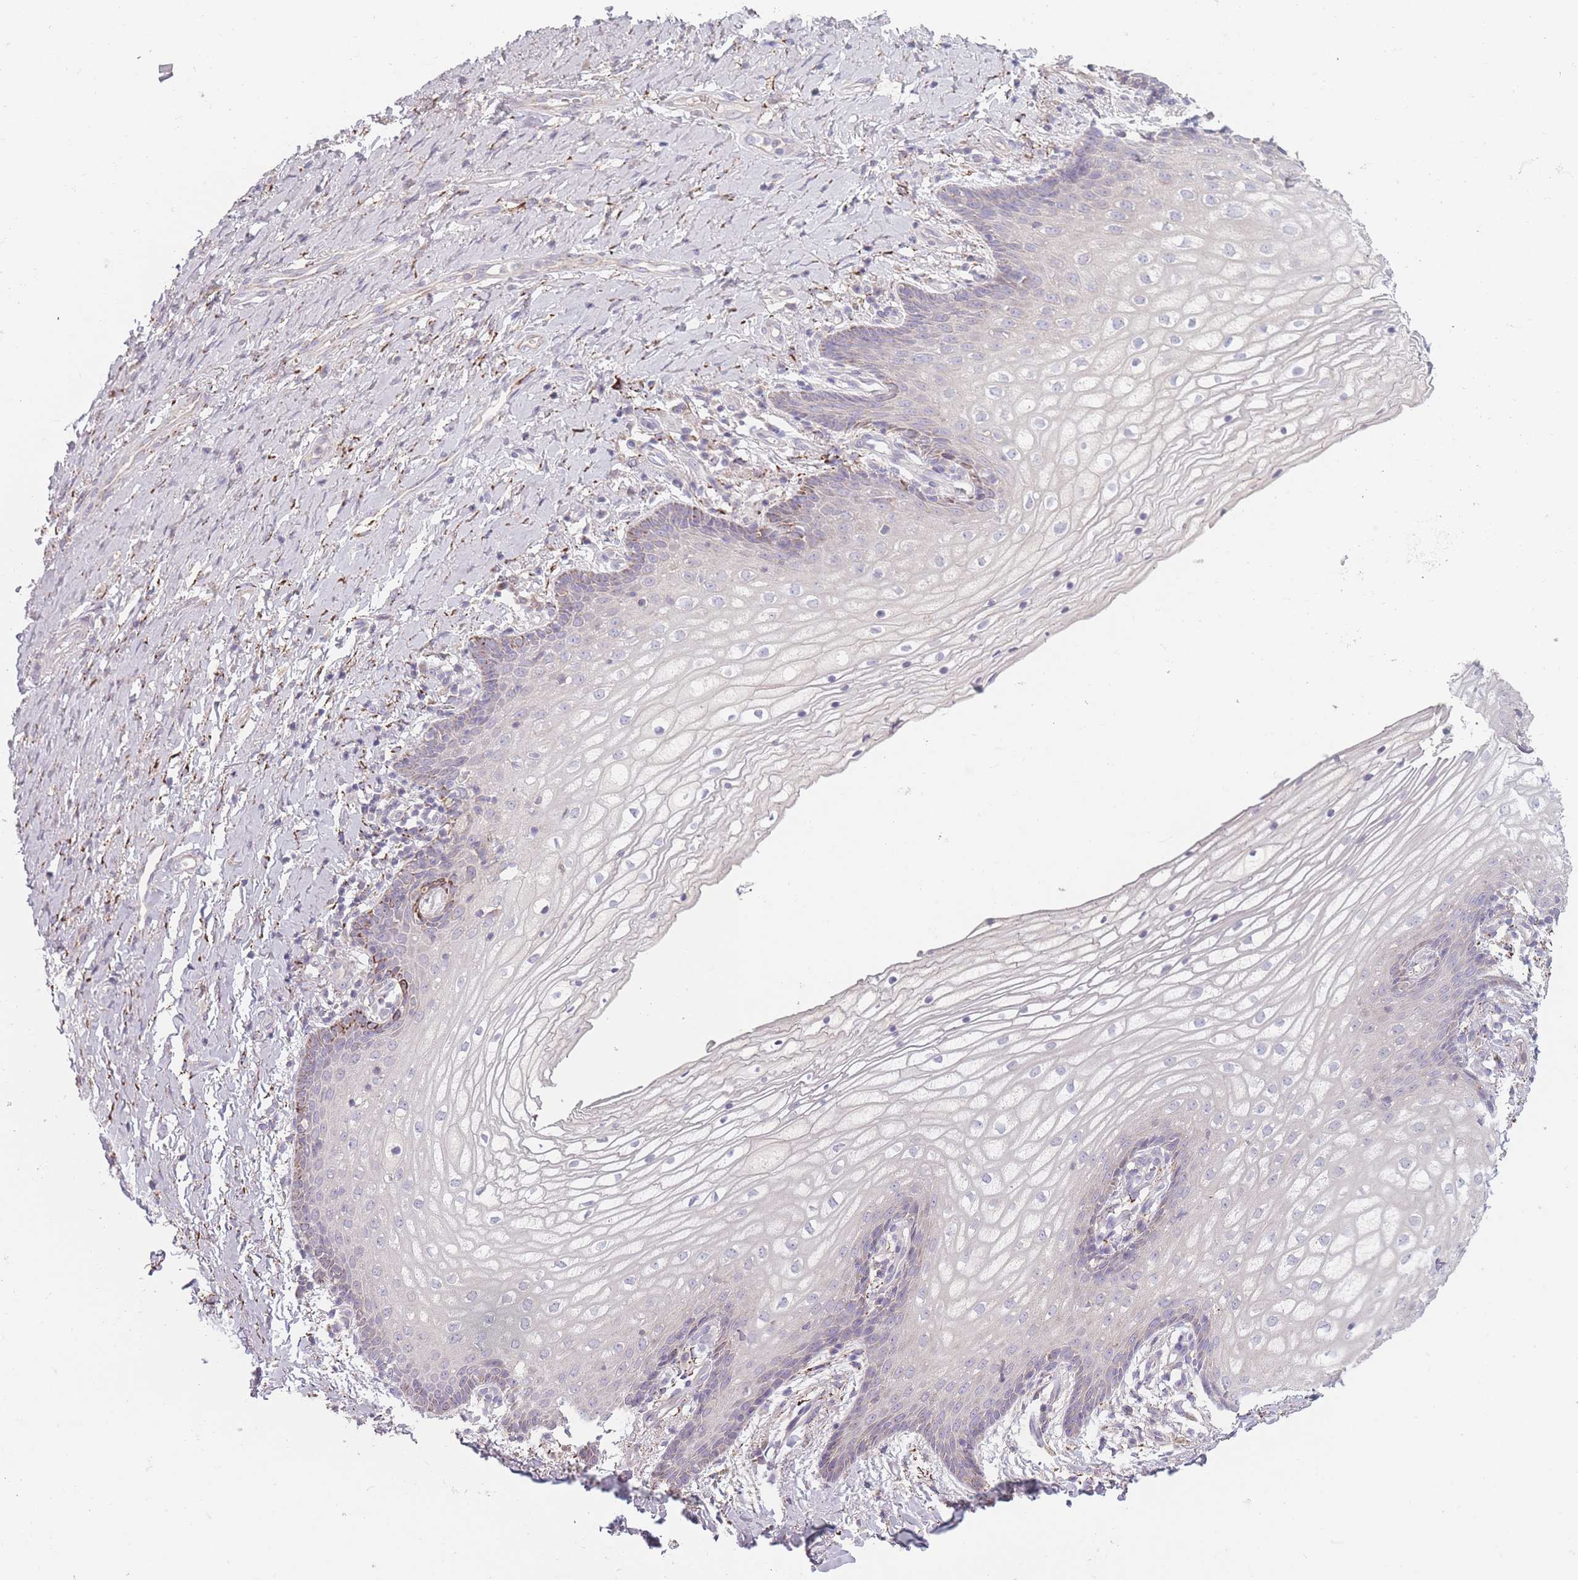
{"staining": {"intensity": "moderate", "quantity": "<25%", "location": "cytoplasmic/membranous"}, "tissue": "vagina", "cell_type": "Squamous epithelial cells", "image_type": "normal", "snomed": [{"axis": "morphology", "description": "Normal tissue, NOS"}, {"axis": "topography", "description": "Vagina"}], "caption": "DAB immunohistochemical staining of unremarkable vagina shows moderate cytoplasmic/membranous protein positivity in approximately <25% of squamous epithelial cells. (Stains: DAB in brown, nuclei in blue, Microscopy: brightfield microscopy at high magnification).", "gene": "PEX11B", "patient": {"sex": "female", "age": 60}}